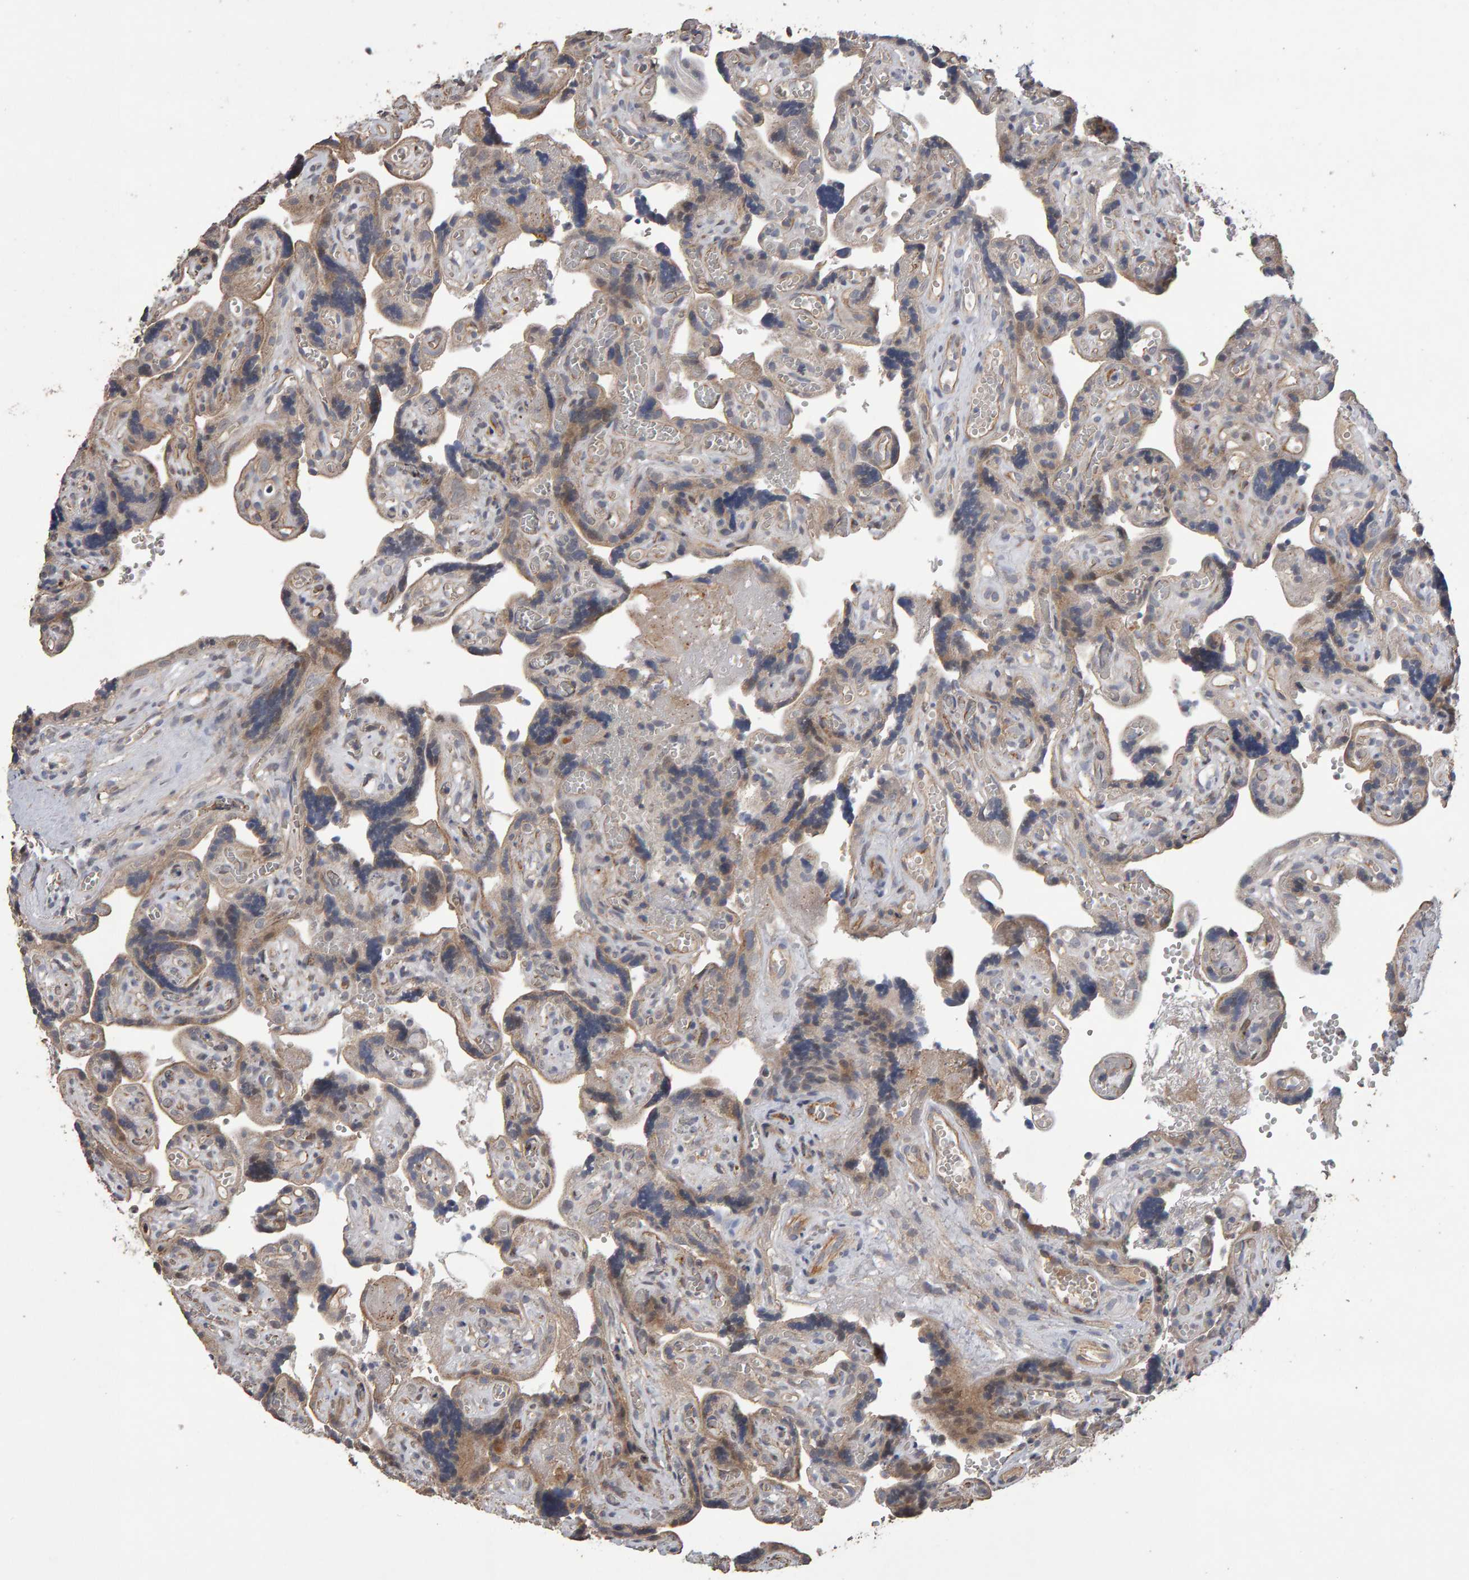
{"staining": {"intensity": "weak", "quantity": ">75%", "location": "cytoplasmic/membranous"}, "tissue": "placenta", "cell_type": "Decidual cells", "image_type": "normal", "snomed": [{"axis": "morphology", "description": "Normal tissue, NOS"}, {"axis": "topography", "description": "Placenta"}], "caption": "The immunohistochemical stain highlights weak cytoplasmic/membranous expression in decidual cells of normal placenta.", "gene": "COASY", "patient": {"sex": "female", "age": 30}}